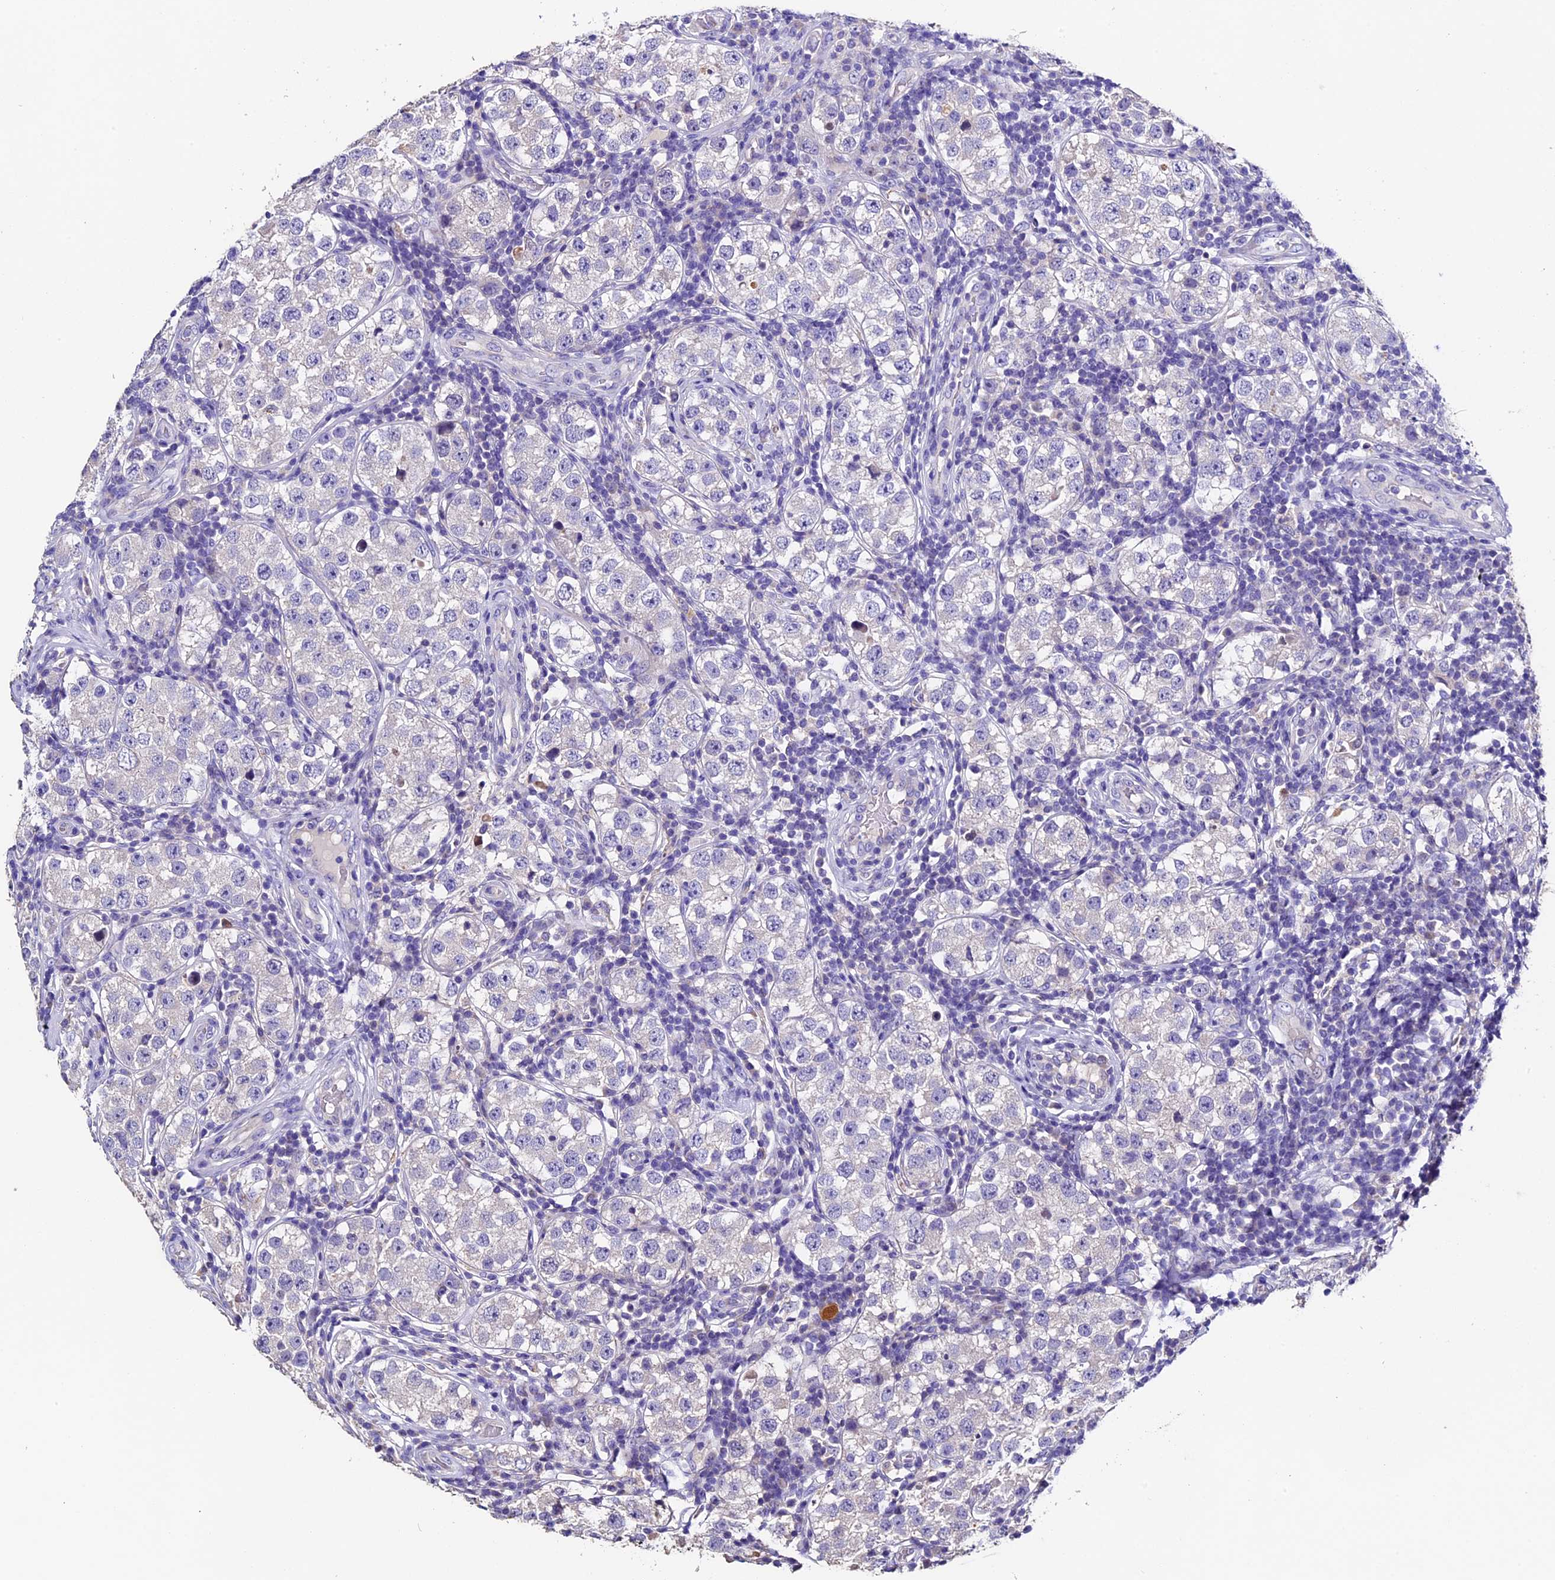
{"staining": {"intensity": "negative", "quantity": "none", "location": "none"}, "tissue": "testis cancer", "cell_type": "Tumor cells", "image_type": "cancer", "snomed": [{"axis": "morphology", "description": "Seminoma, NOS"}, {"axis": "topography", "description": "Testis"}], "caption": "There is no significant expression in tumor cells of testis cancer (seminoma).", "gene": "FBXW9", "patient": {"sex": "male", "age": 34}}